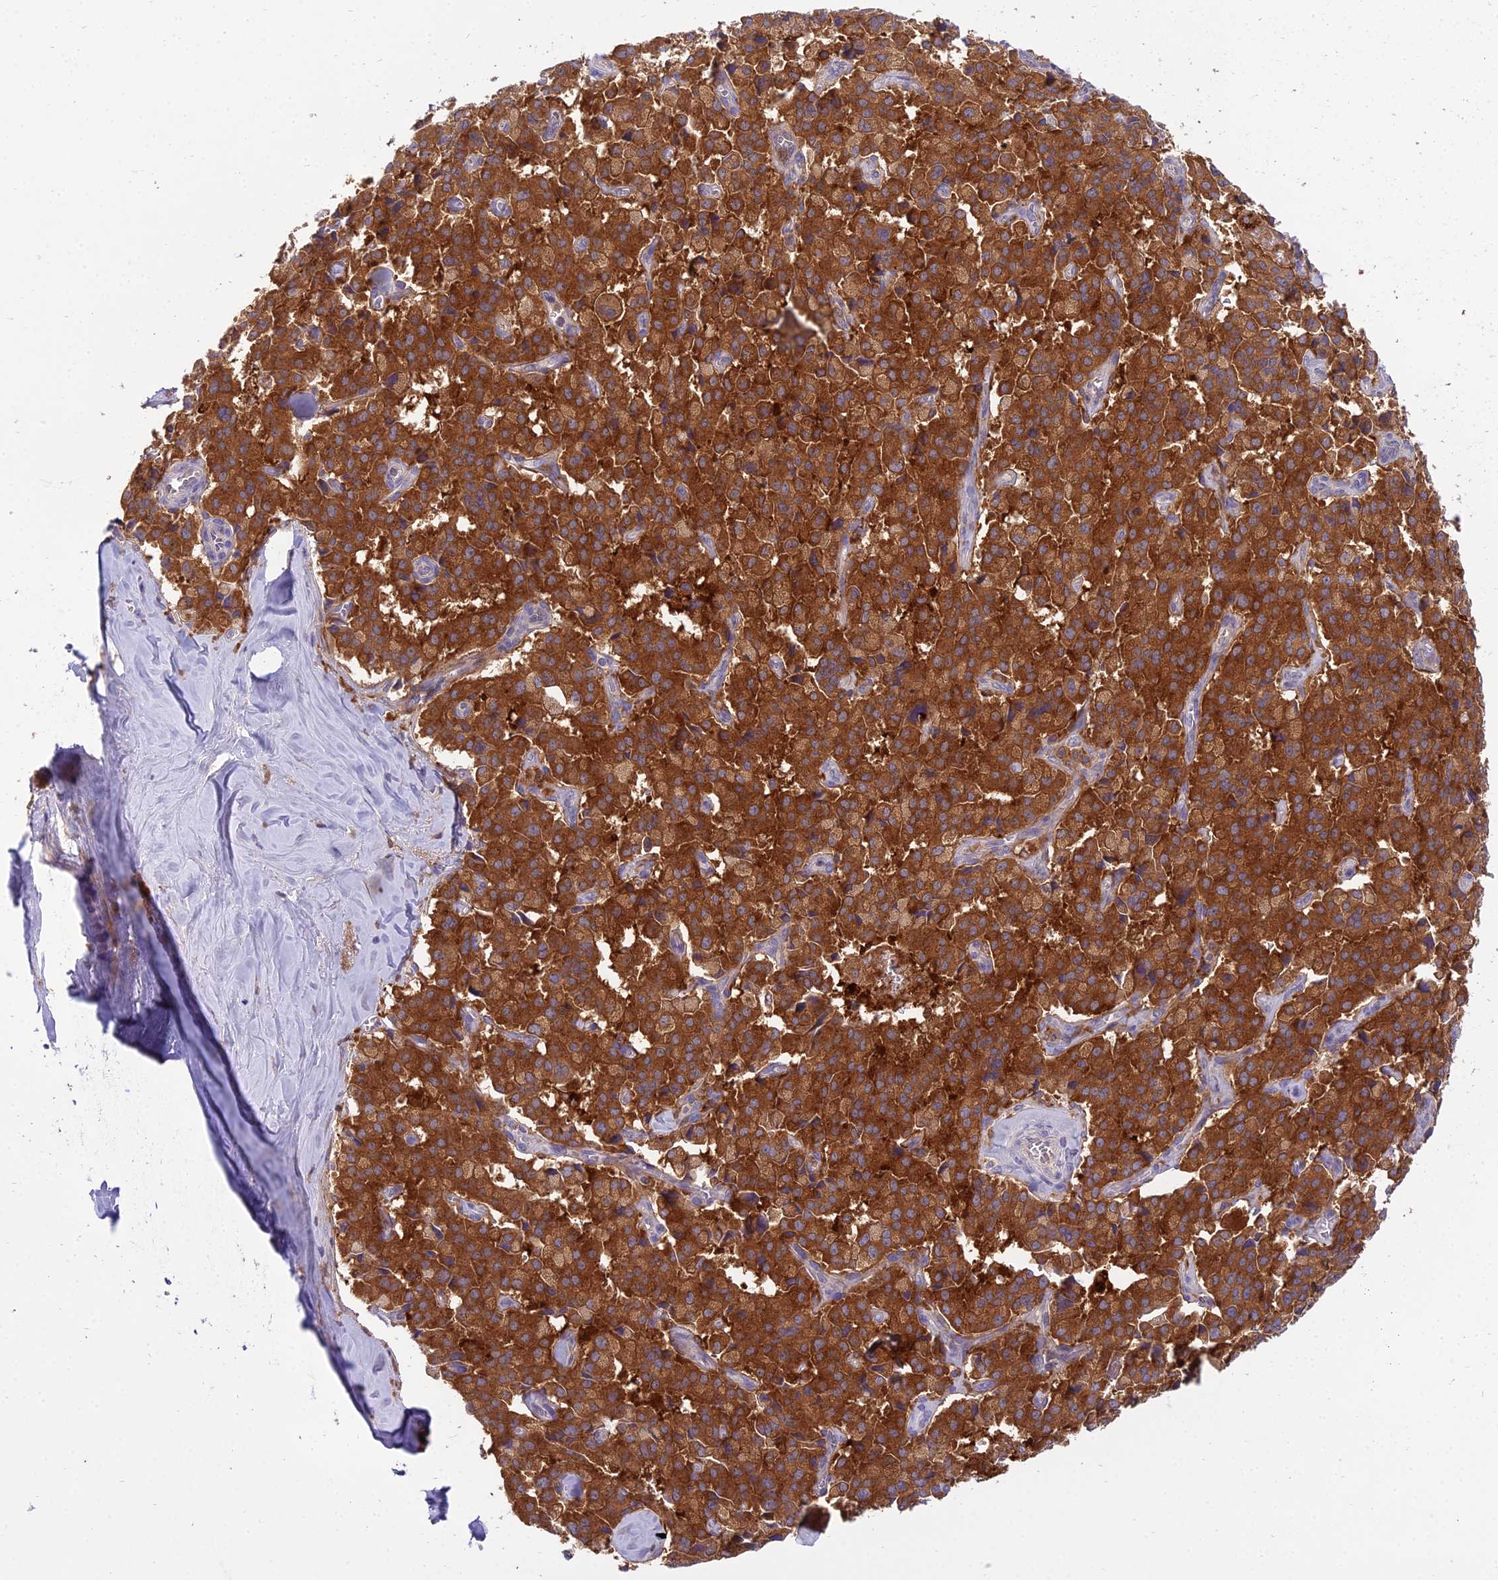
{"staining": {"intensity": "strong", "quantity": ">75%", "location": "cytoplasmic/membranous"}, "tissue": "pancreatic cancer", "cell_type": "Tumor cells", "image_type": "cancer", "snomed": [{"axis": "morphology", "description": "Adenocarcinoma, NOS"}, {"axis": "topography", "description": "Pancreas"}], "caption": "DAB (3,3'-diaminobenzidine) immunohistochemical staining of human pancreatic cancer (adenocarcinoma) shows strong cytoplasmic/membranous protein positivity in approximately >75% of tumor cells. (Brightfield microscopy of DAB IHC at high magnification).", "gene": "UBE2G1", "patient": {"sex": "male", "age": 65}}